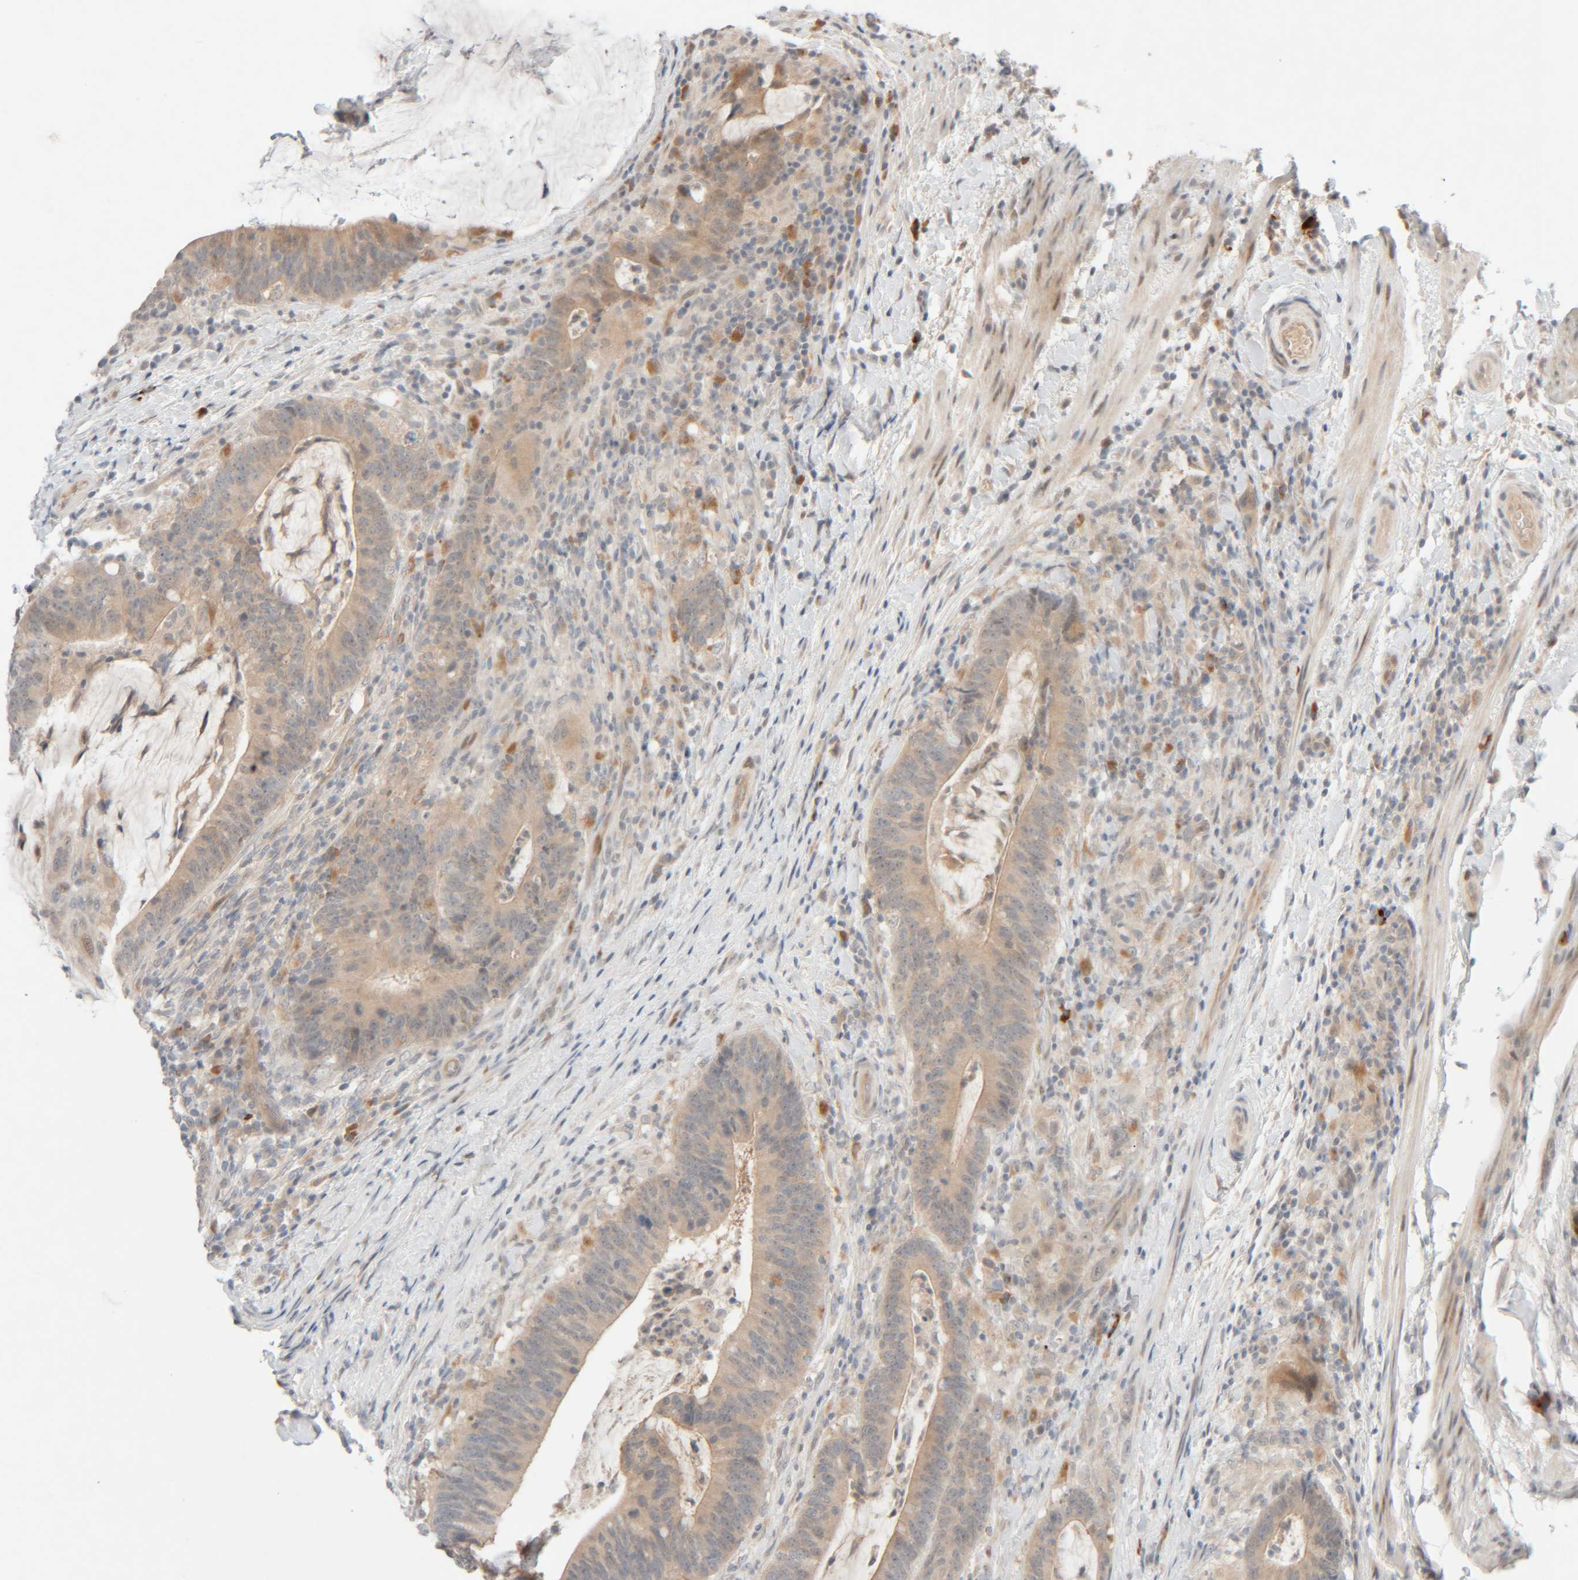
{"staining": {"intensity": "weak", "quantity": "25%-75%", "location": "cytoplasmic/membranous"}, "tissue": "colorectal cancer", "cell_type": "Tumor cells", "image_type": "cancer", "snomed": [{"axis": "morphology", "description": "Adenocarcinoma, NOS"}, {"axis": "topography", "description": "Colon"}], "caption": "Colorectal adenocarcinoma stained for a protein displays weak cytoplasmic/membranous positivity in tumor cells.", "gene": "CHKA", "patient": {"sex": "female", "age": 66}}